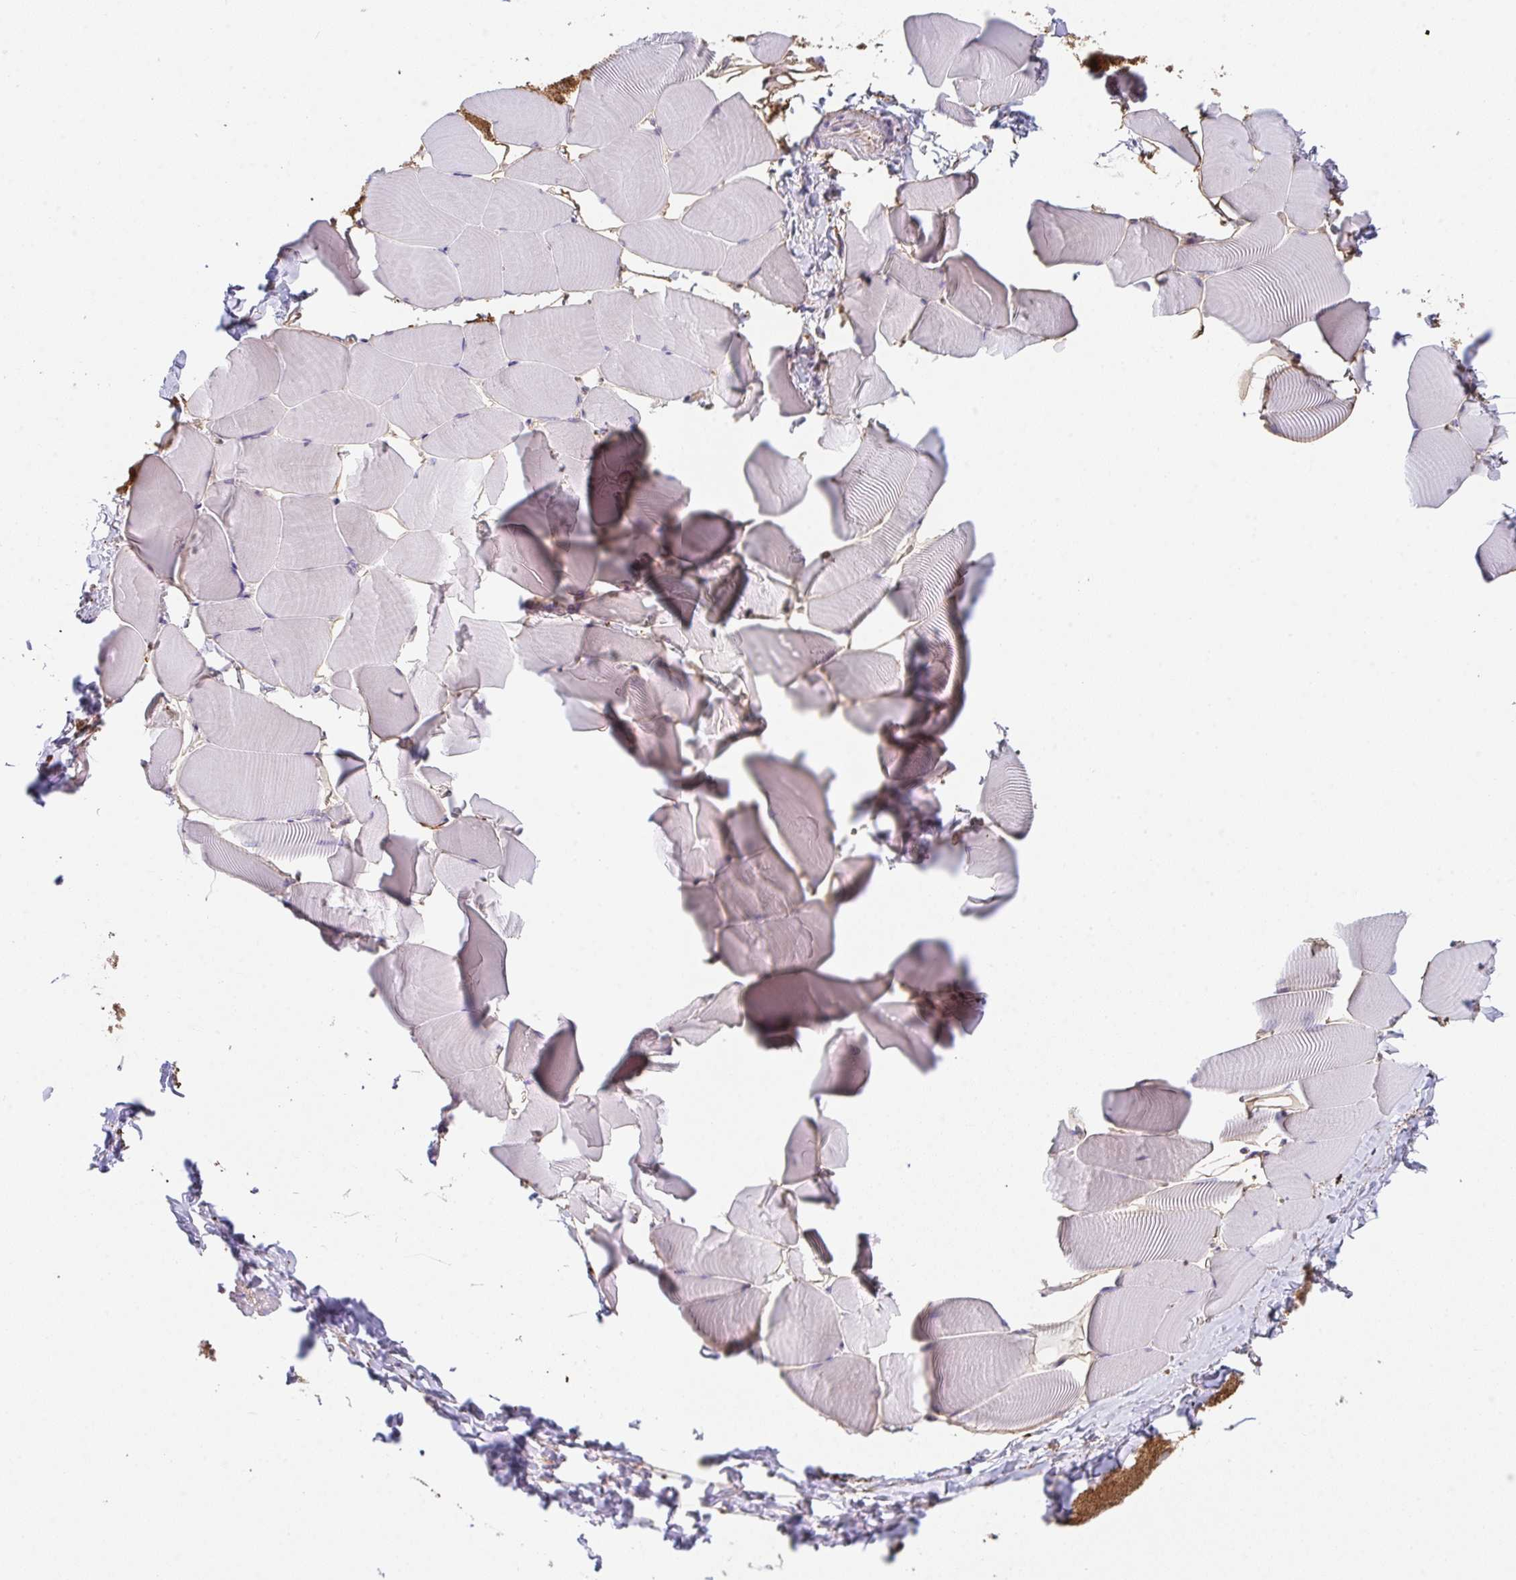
{"staining": {"intensity": "negative", "quantity": "none", "location": "none"}, "tissue": "skeletal muscle", "cell_type": "Myocytes", "image_type": "normal", "snomed": [{"axis": "morphology", "description": "Normal tissue, NOS"}, {"axis": "topography", "description": "Skeletal muscle"}], "caption": "This is a histopathology image of IHC staining of benign skeletal muscle, which shows no expression in myocytes.", "gene": "DBN1", "patient": {"sex": "male", "age": 25}}